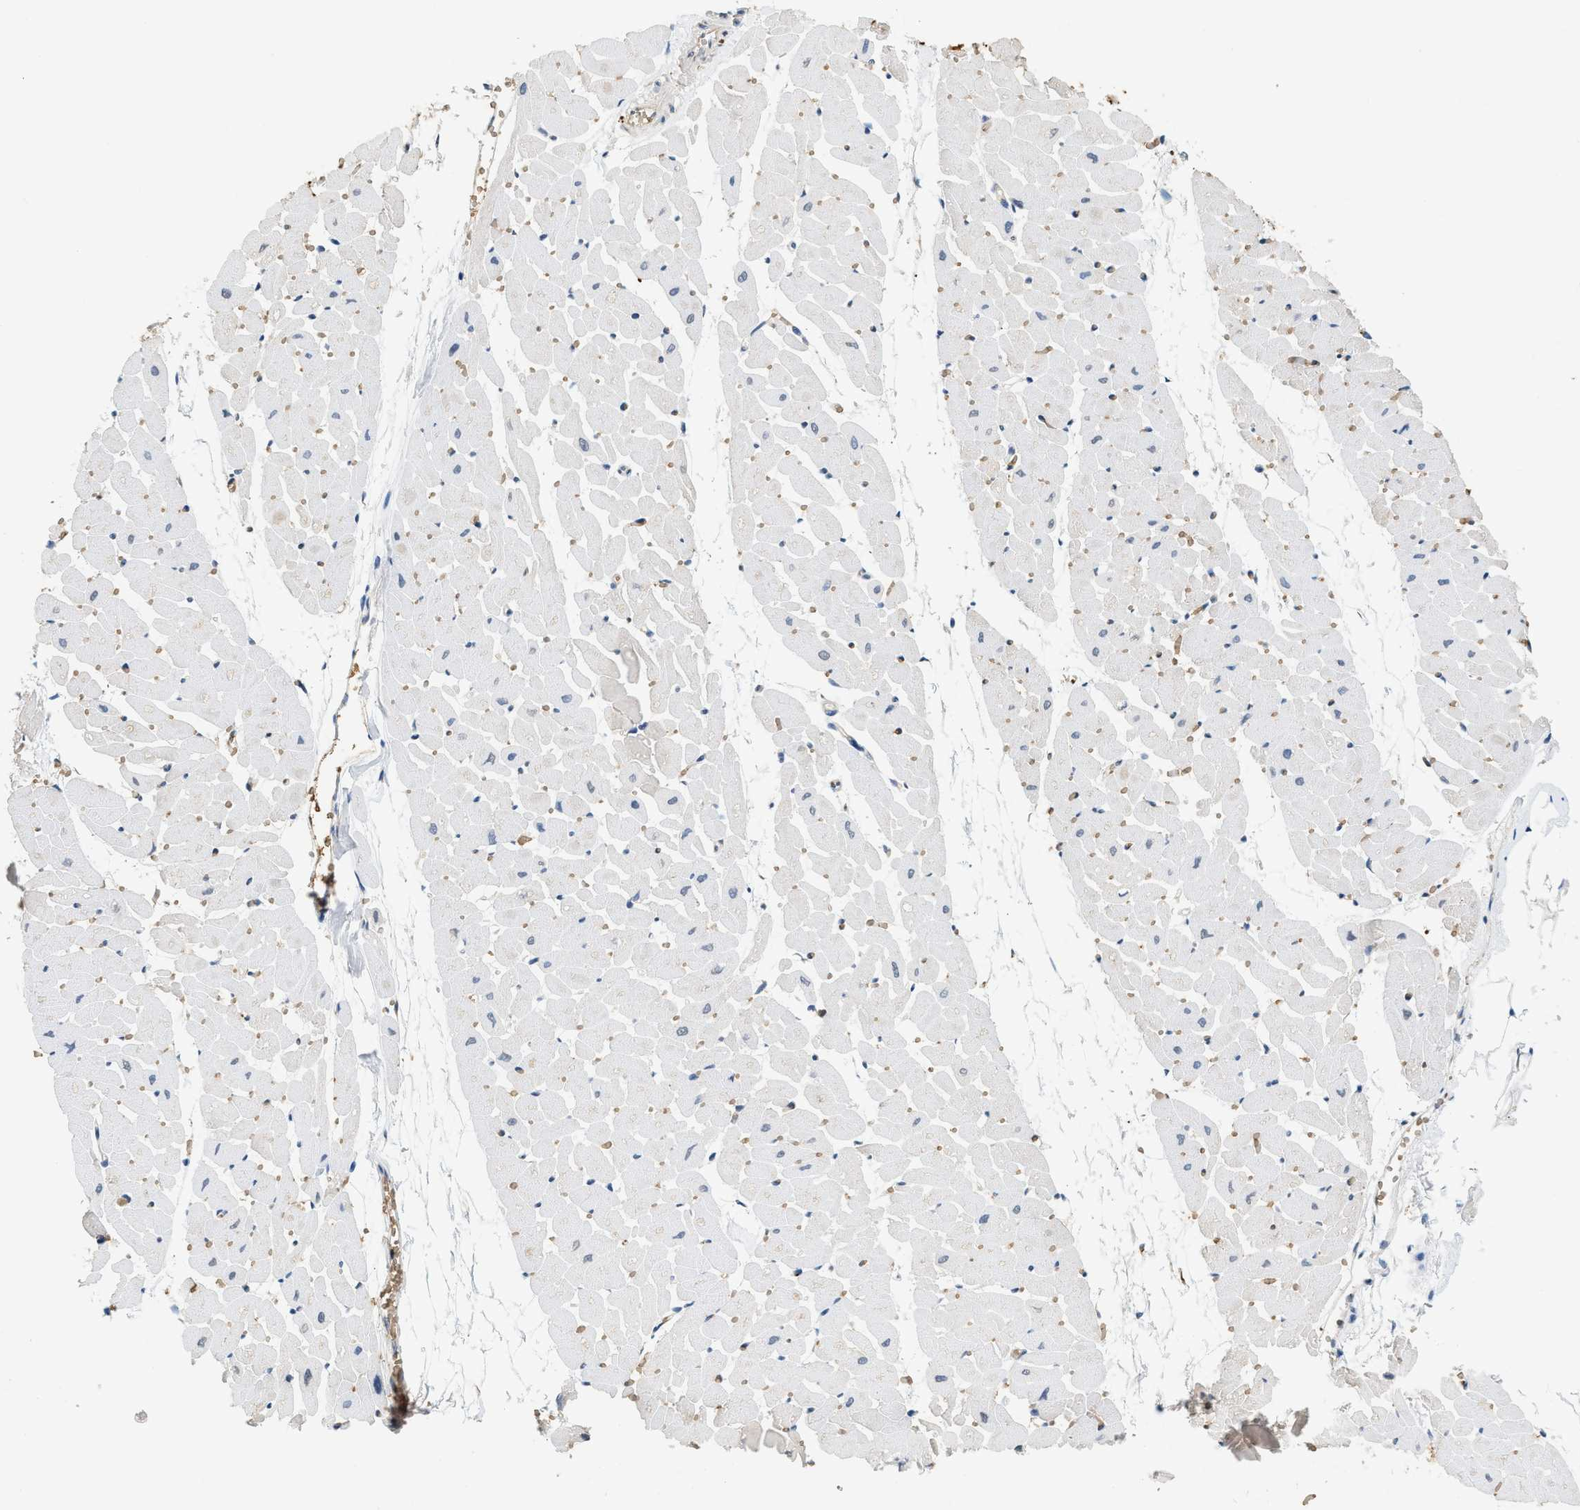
{"staining": {"intensity": "negative", "quantity": "none", "location": "none"}, "tissue": "heart muscle", "cell_type": "Cardiomyocytes", "image_type": "normal", "snomed": [{"axis": "morphology", "description": "Normal tissue, NOS"}, {"axis": "topography", "description": "Heart"}], "caption": "Immunohistochemistry micrograph of benign heart muscle stained for a protein (brown), which reveals no staining in cardiomyocytes.", "gene": "CYTH2", "patient": {"sex": "female", "age": 19}}